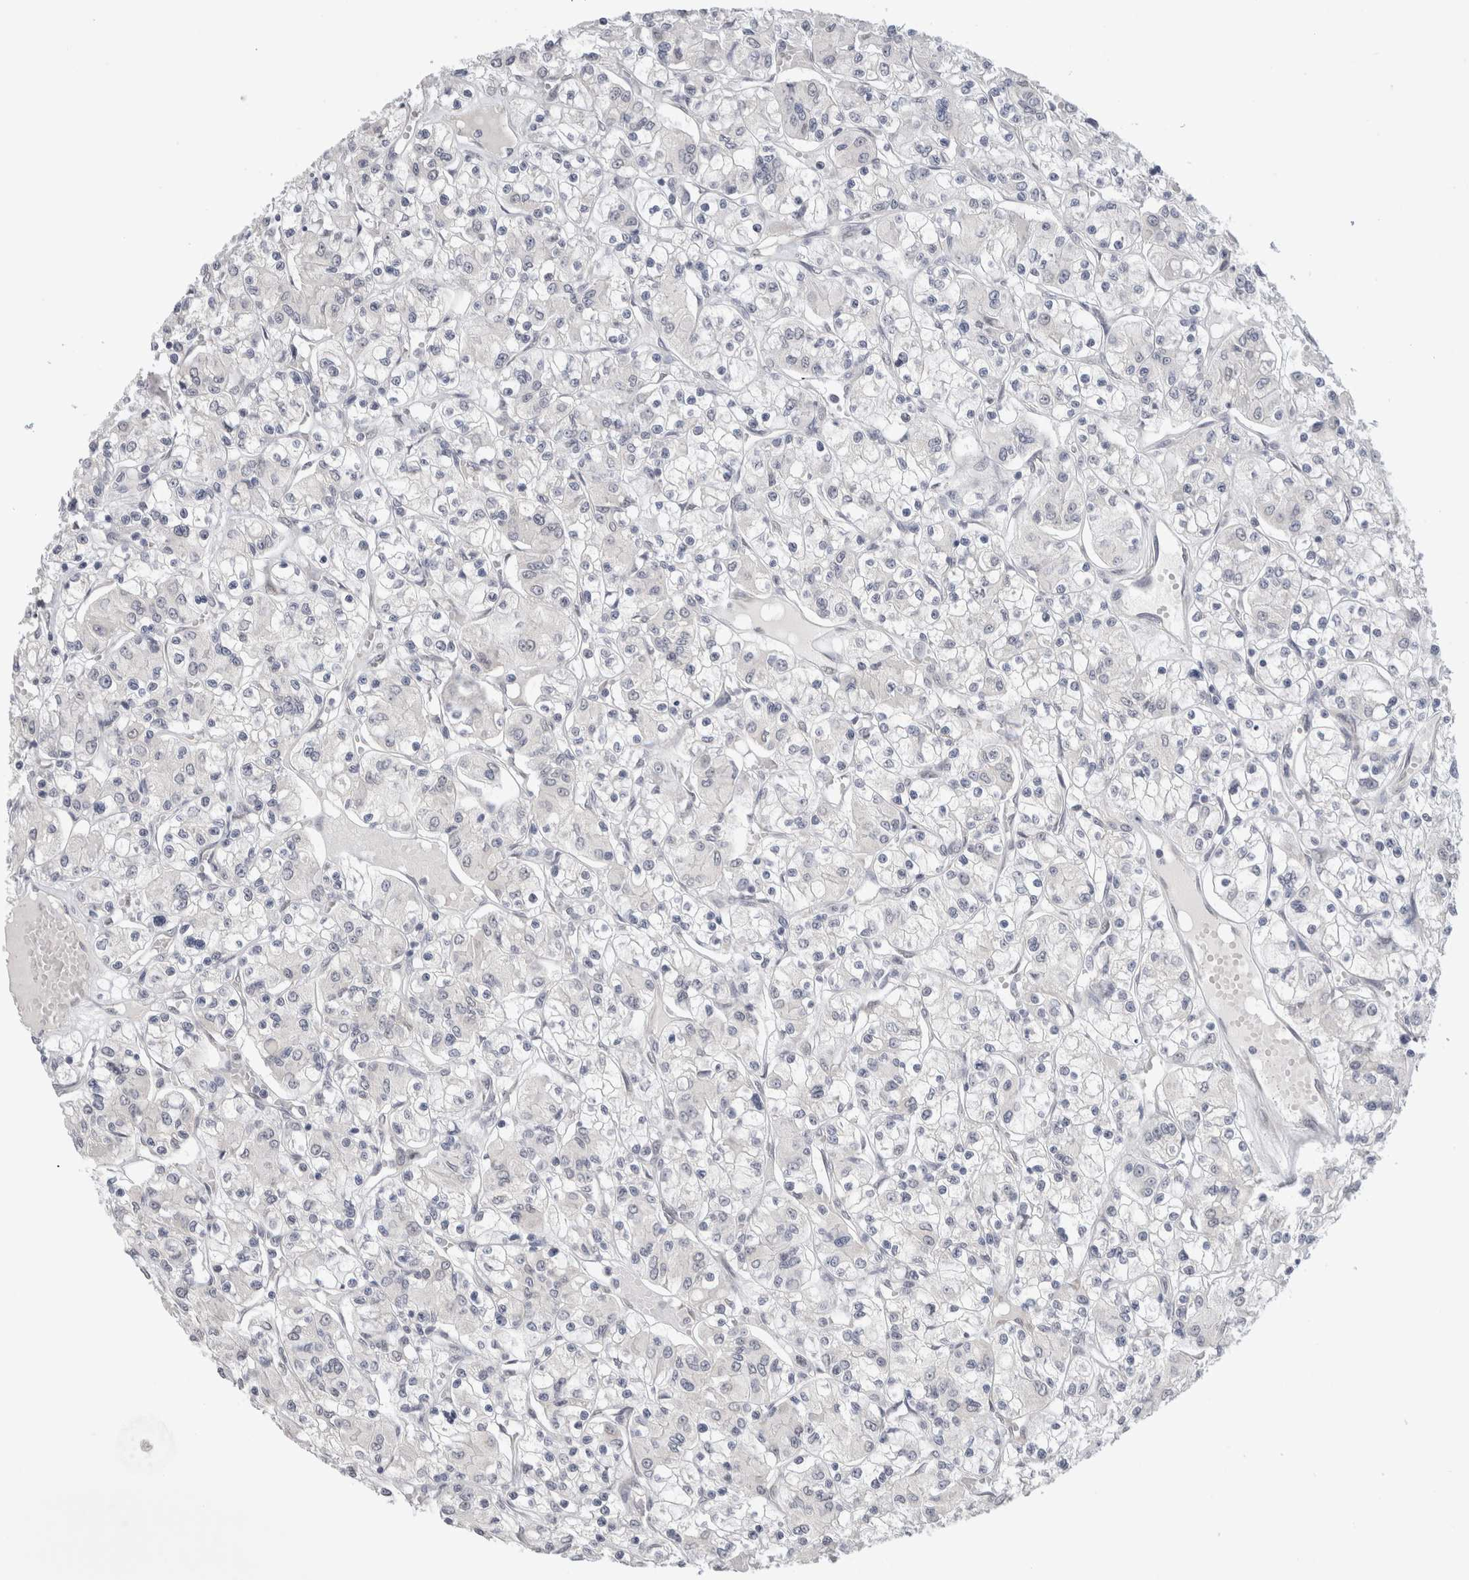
{"staining": {"intensity": "negative", "quantity": "none", "location": "none"}, "tissue": "renal cancer", "cell_type": "Tumor cells", "image_type": "cancer", "snomed": [{"axis": "morphology", "description": "Adenocarcinoma, NOS"}, {"axis": "topography", "description": "Kidney"}], "caption": "This is an IHC histopathology image of human renal adenocarcinoma. There is no positivity in tumor cells.", "gene": "HDLBP", "patient": {"sex": "female", "age": 59}}